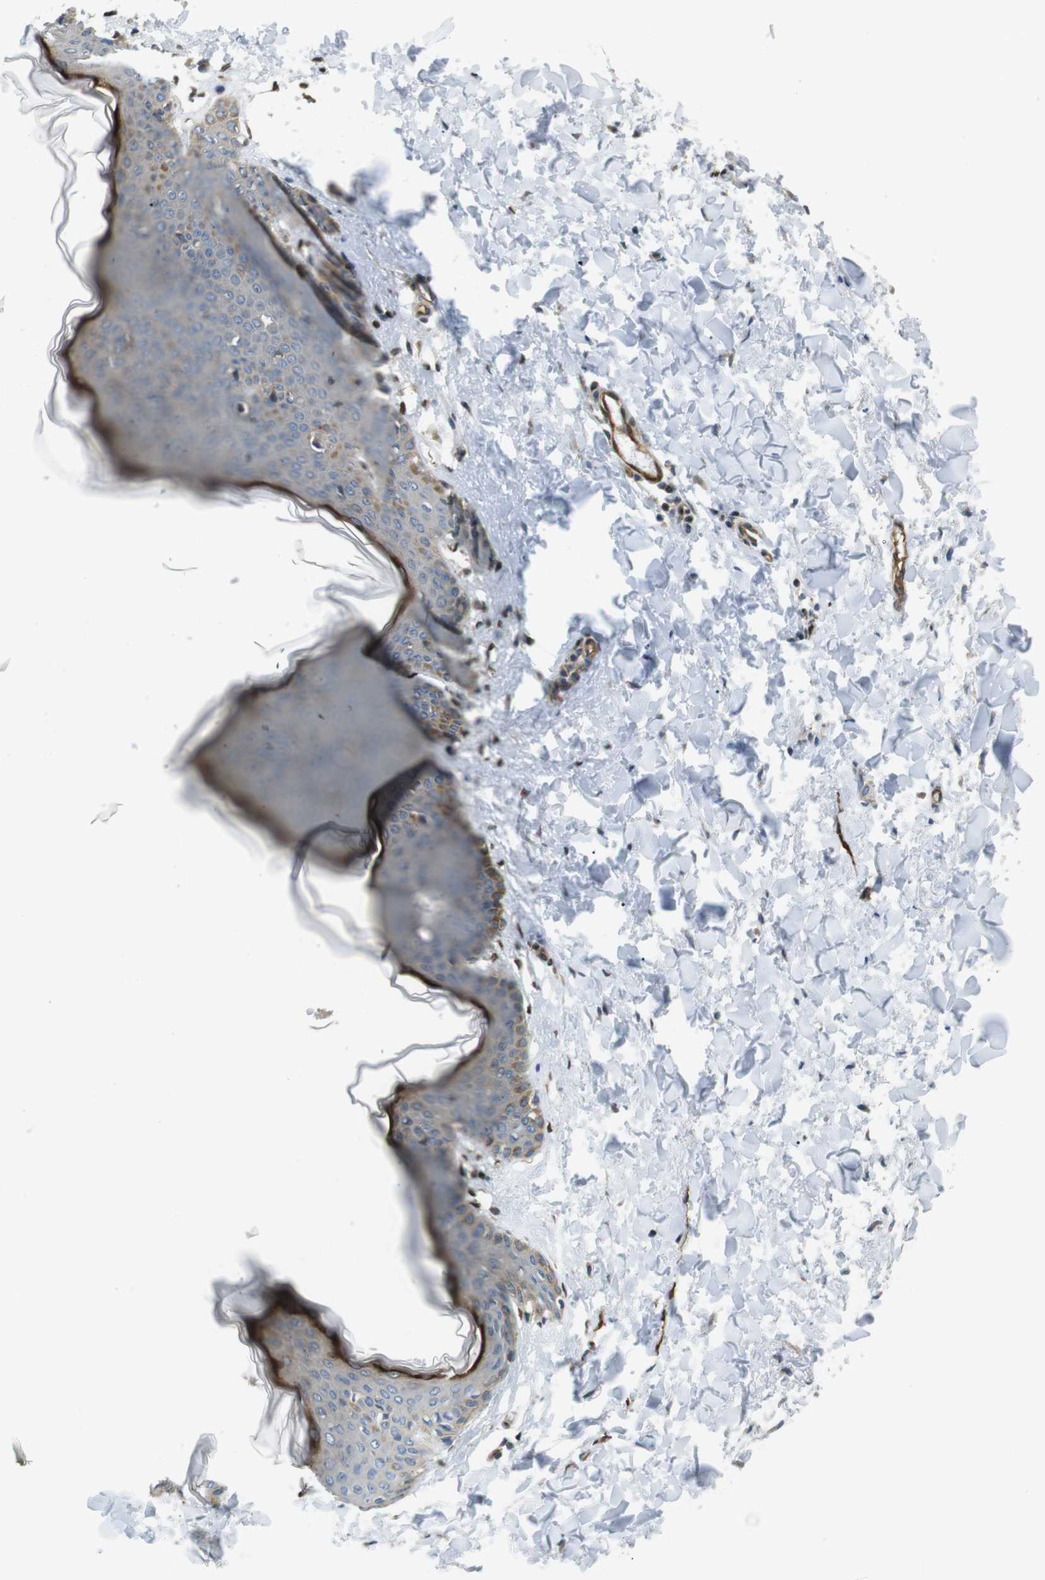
{"staining": {"intensity": "weak", "quantity": ">75%", "location": "cytoplasmic/membranous"}, "tissue": "skin", "cell_type": "Fibroblasts", "image_type": "normal", "snomed": [{"axis": "morphology", "description": "Normal tissue, NOS"}, {"axis": "topography", "description": "Skin"}], "caption": "Immunohistochemical staining of benign skin reveals >75% levels of weak cytoplasmic/membranous protein expression in about >75% of fibroblasts. (DAB = brown stain, brightfield microscopy at high magnification).", "gene": "TSC1", "patient": {"sex": "female", "age": 17}}